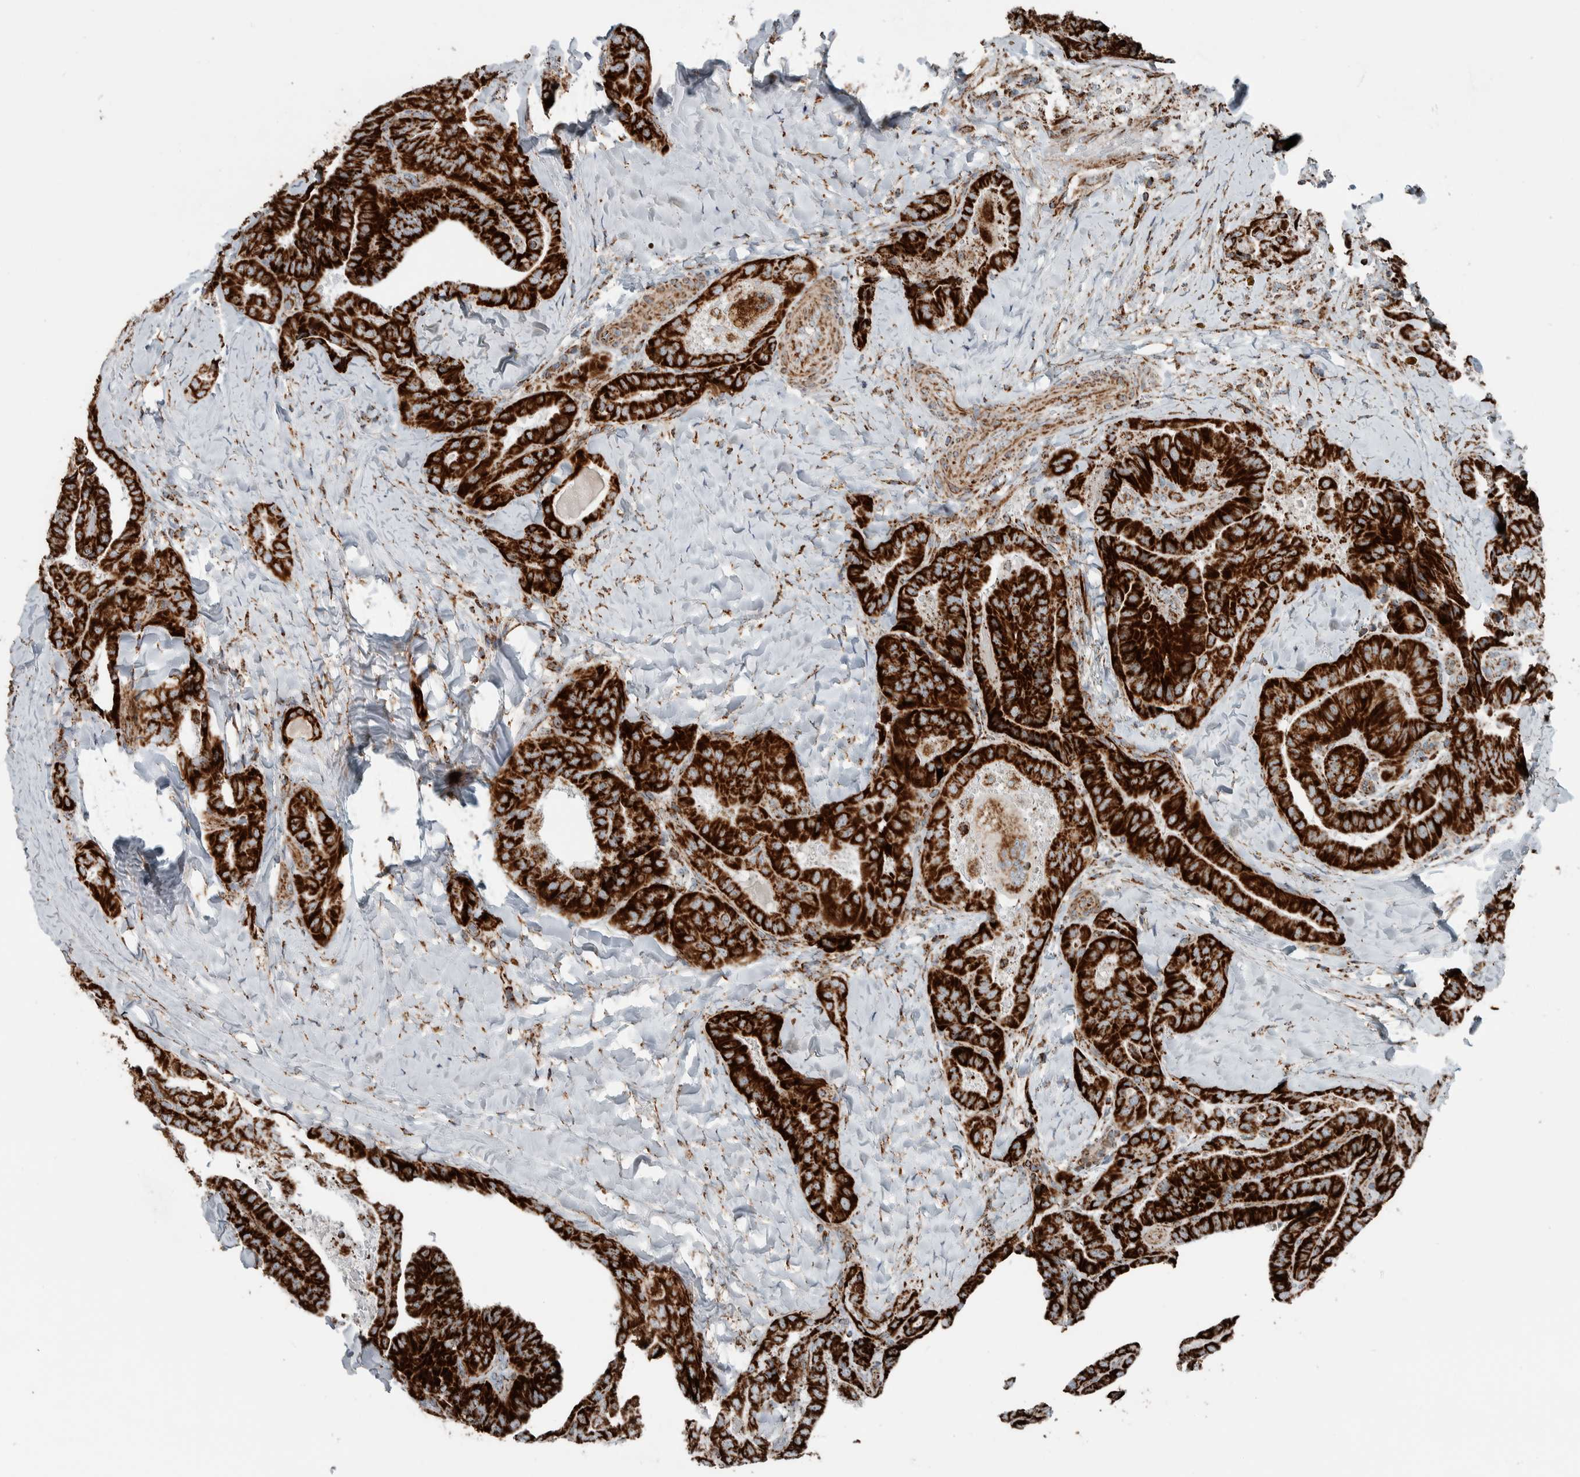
{"staining": {"intensity": "strong", "quantity": ">75%", "location": "cytoplasmic/membranous"}, "tissue": "thyroid cancer", "cell_type": "Tumor cells", "image_type": "cancer", "snomed": [{"axis": "morphology", "description": "Papillary adenocarcinoma, NOS"}, {"axis": "topography", "description": "Thyroid gland"}], "caption": "Thyroid cancer (papillary adenocarcinoma) stained with a protein marker reveals strong staining in tumor cells.", "gene": "CNTROB", "patient": {"sex": "male", "age": 77}}